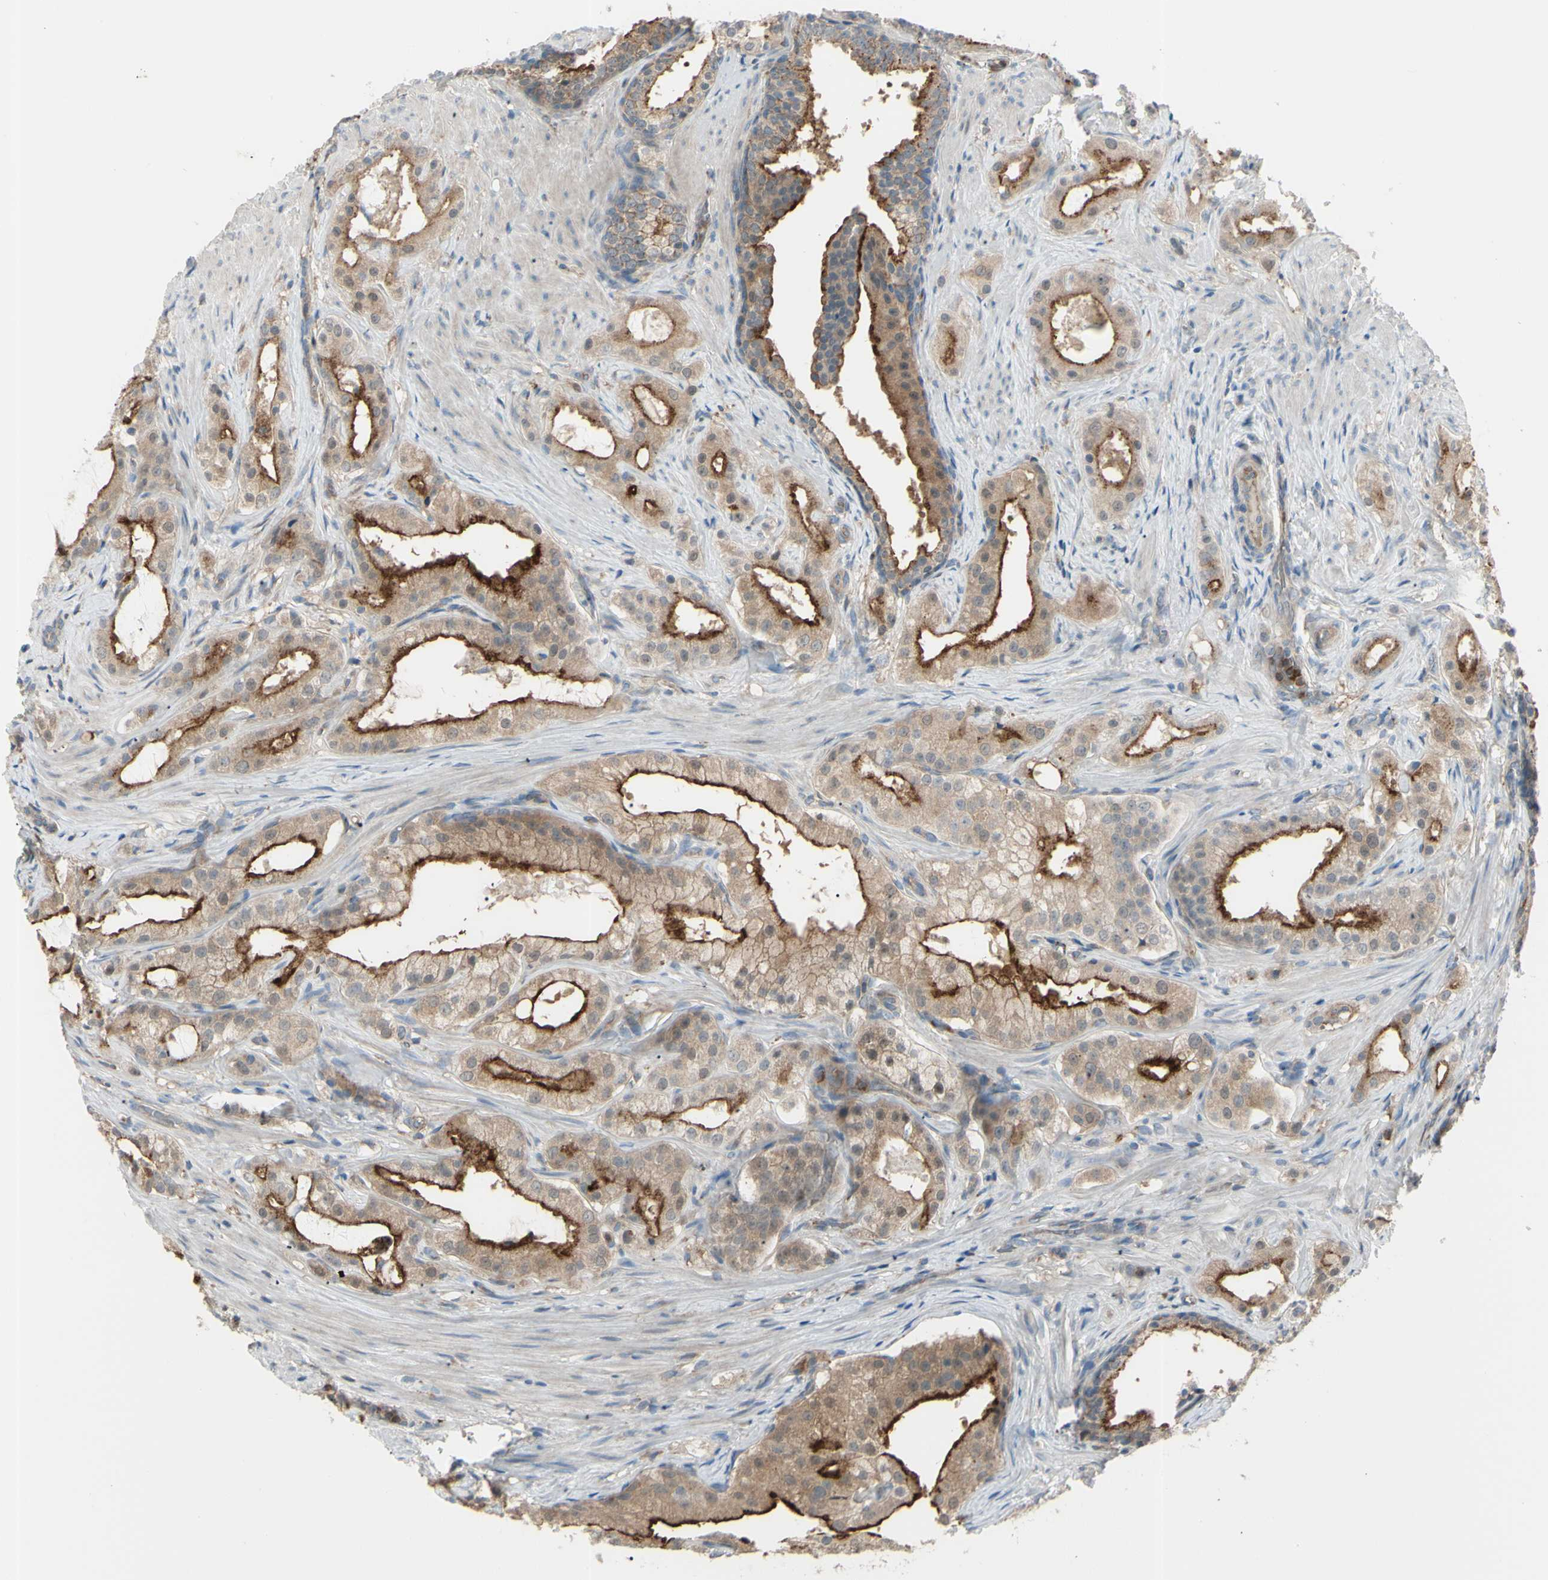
{"staining": {"intensity": "weak", "quantity": ">75%", "location": "cytoplasmic/membranous"}, "tissue": "prostate cancer", "cell_type": "Tumor cells", "image_type": "cancer", "snomed": [{"axis": "morphology", "description": "Adenocarcinoma, Low grade"}, {"axis": "topography", "description": "Prostate"}], "caption": "Human prostate cancer stained for a protein (brown) reveals weak cytoplasmic/membranous positive staining in about >75% of tumor cells.", "gene": "LMTK2", "patient": {"sex": "male", "age": 59}}